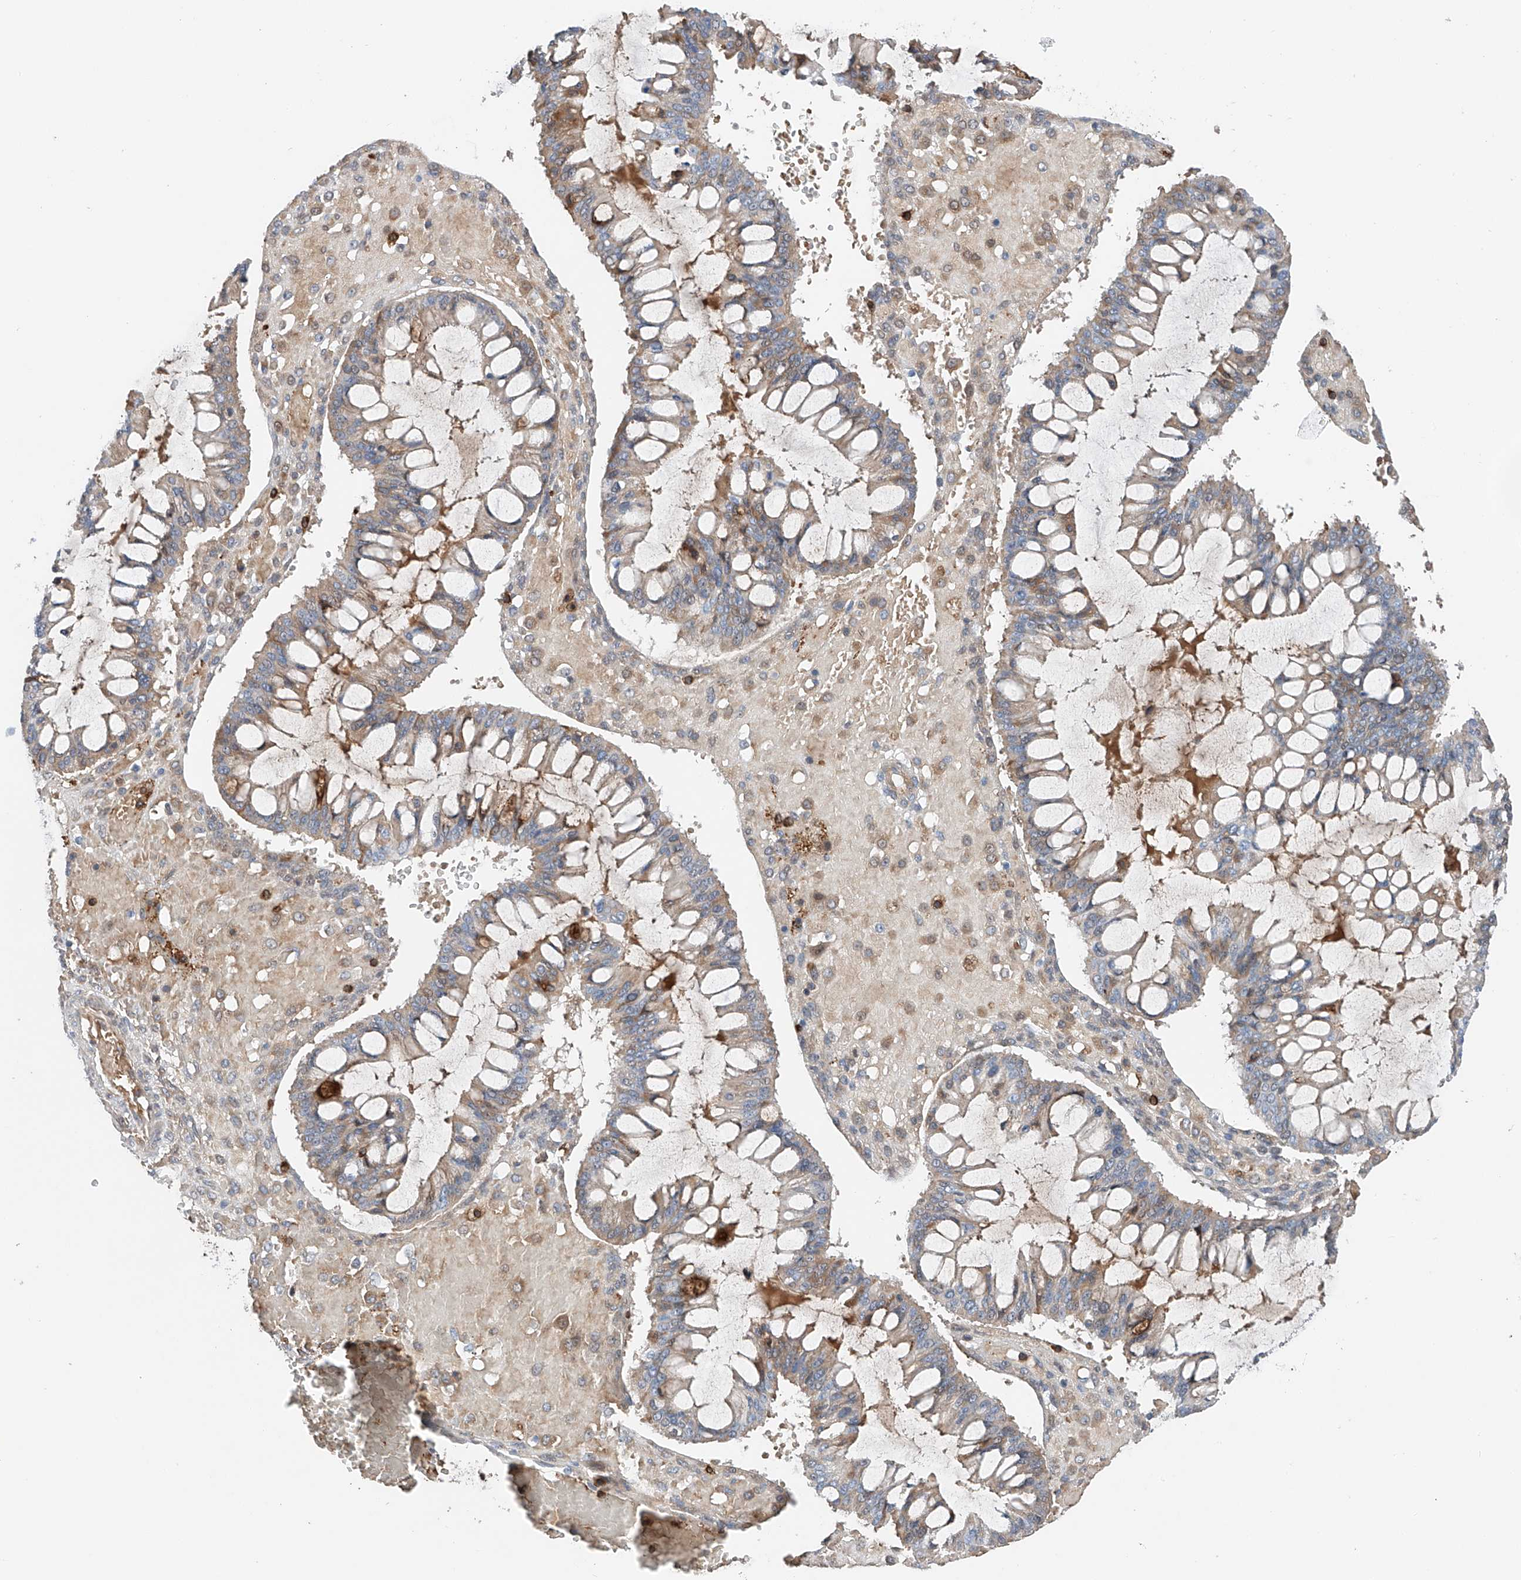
{"staining": {"intensity": "moderate", "quantity": "25%-75%", "location": "cytoplasmic/membranous"}, "tissue": "ovarian cancer", "cell_type": "Tumor cells", "image_type": "cancer", "snomed": [{"axis": "morphology", "description": "Cystadenocarcinoma, mucinous, NOS"}, {"axis": "topography", "description": "Ovary"}], "caption": "Moderate cytoplasmic/membranous protein staining is identified in about 25%-75% of tumor cells in ovarian cancer (mucinous cystadenocarcinoma). (Brightfield microscopy of DAB IHC at high magnification).", "gene": "TBXAS1", "patient": {"sex": "female", "age": 73}}